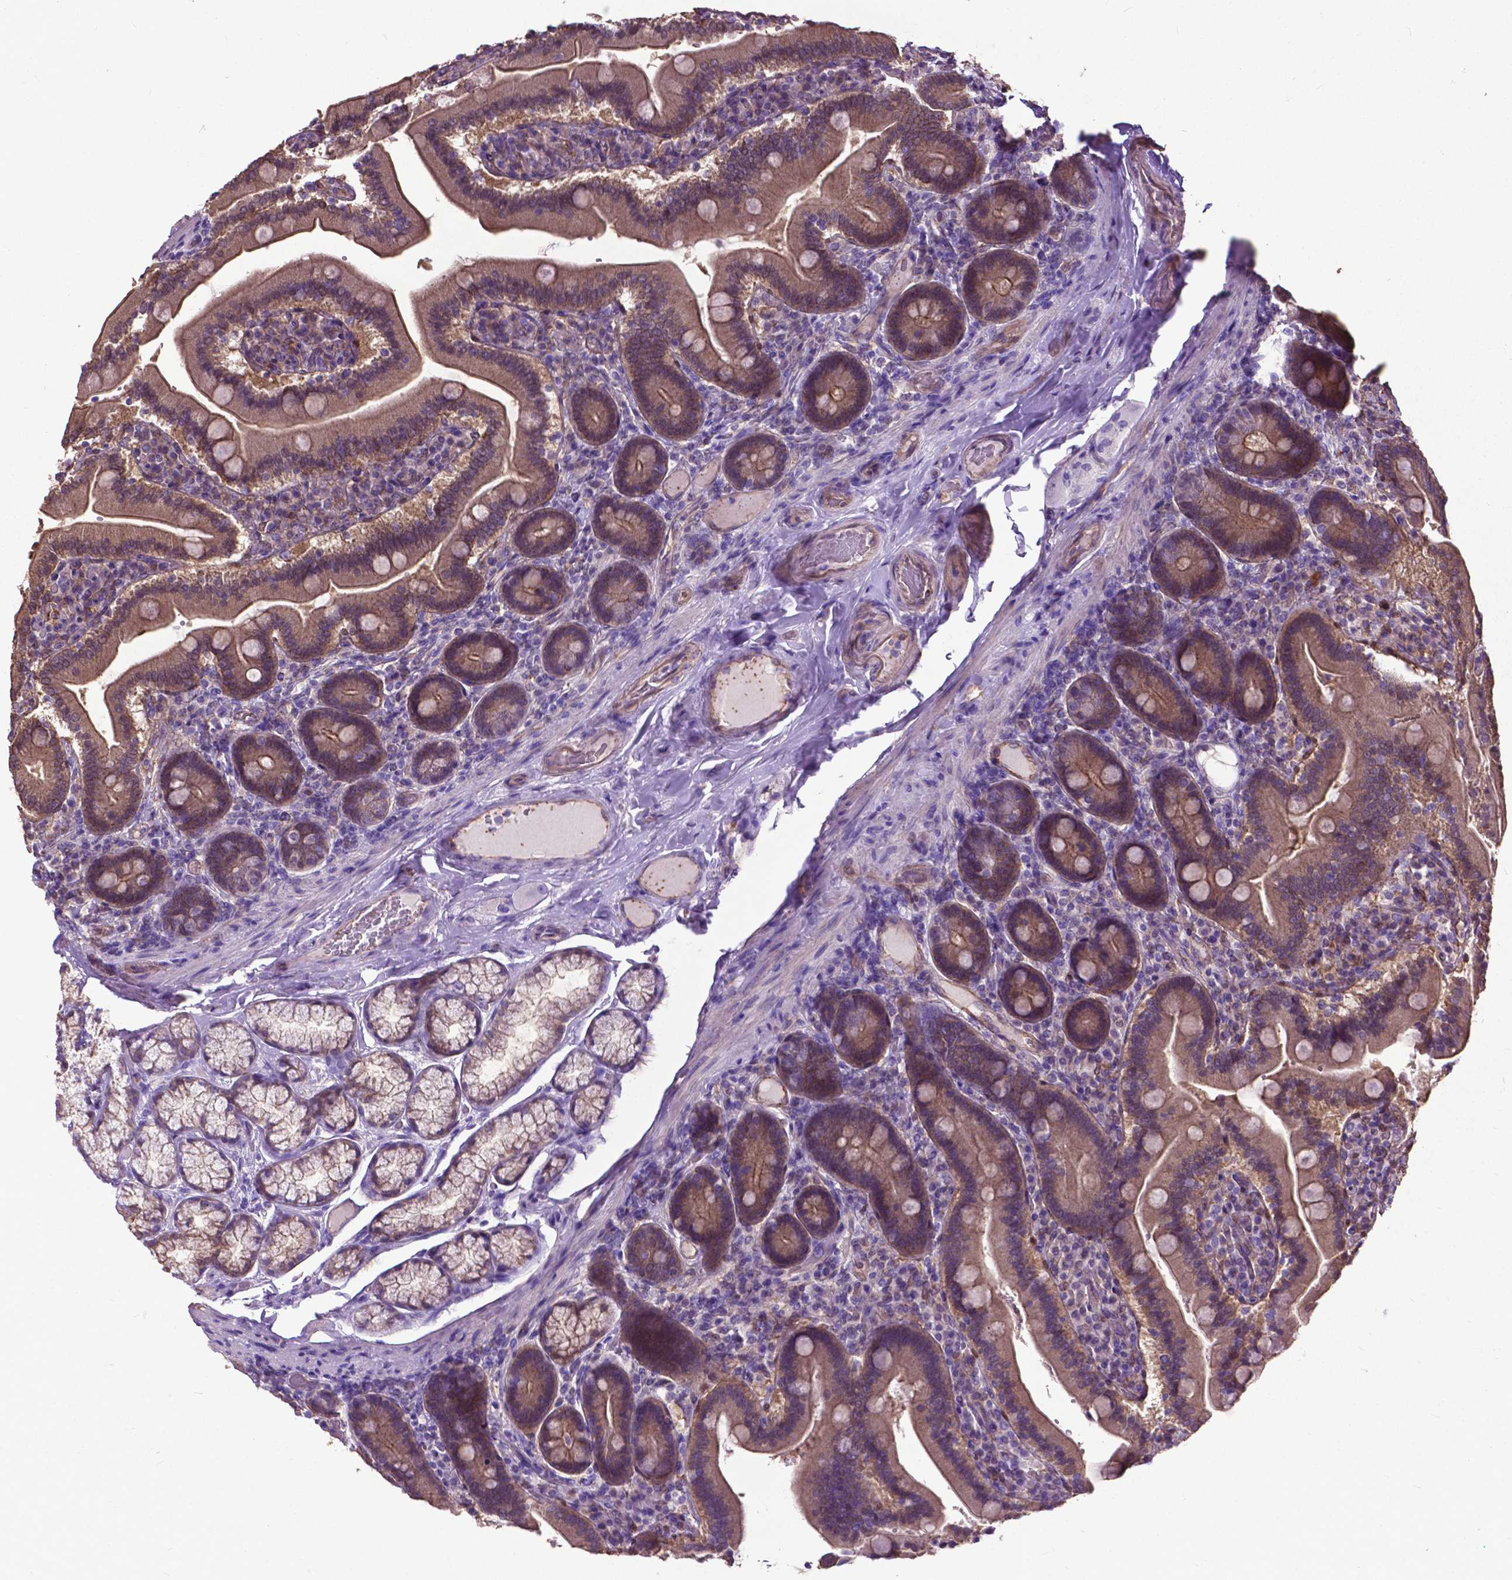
{"staining": {"intensity": "moderate", "quantity": "25%-75%", "location": "cytoplasmic/membranous"}, "tissue": "duodenum", "cell_type": "Glandular cells", "image_type": "normal", "snomed": [{"axis": "morphology", "description": "Normal tissue, NOS"}, {"axis": "topography", "description": "Duodenum"}], "caption": "Normal duodenum was stained to show a protein in brown. There is medium levels of moderate cytoplasmic/membranous expression in about 25%-75% of glandular cells.", "gene": "PDLIM1", "patient": {"sex": "female", "age": 62}}